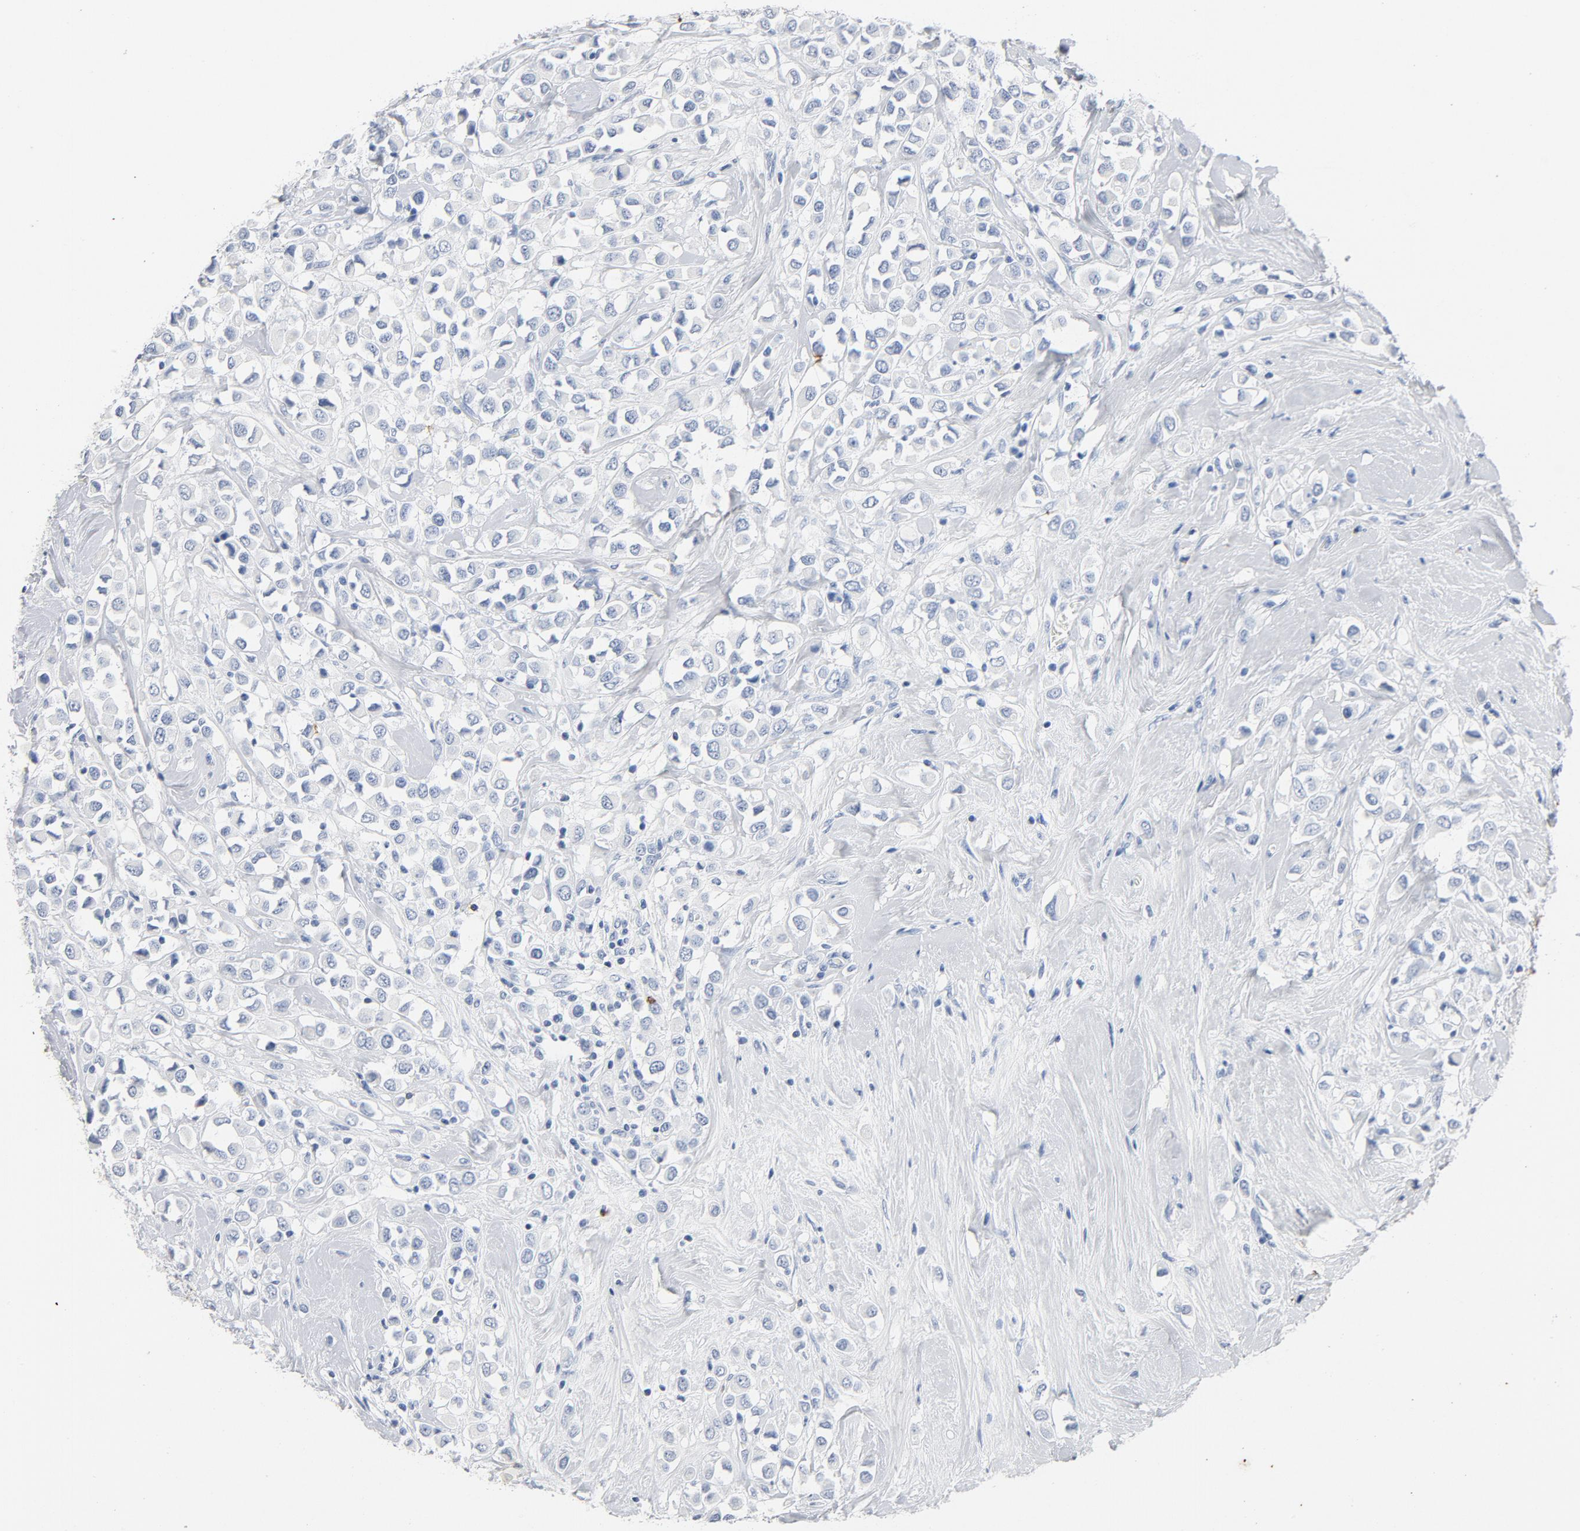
{"staining": {"intensity": "negative", "quantity": "none", "location": "none"}, "tissue": "breast cancer", "cell_type": "Tumor cells", "image_type": "cancer", "snomed": [{"axis": "morphology", "description": "Duct carcinoma"}, {"axis": "topography", "description": "Breast"}], "caption": "Image shows no protein positivity in tumor cells of infiltrating ductal carcinoma (breast) tissue.", "gene": "PTPRB", "patient": {"sex": "female", "age": 61}}